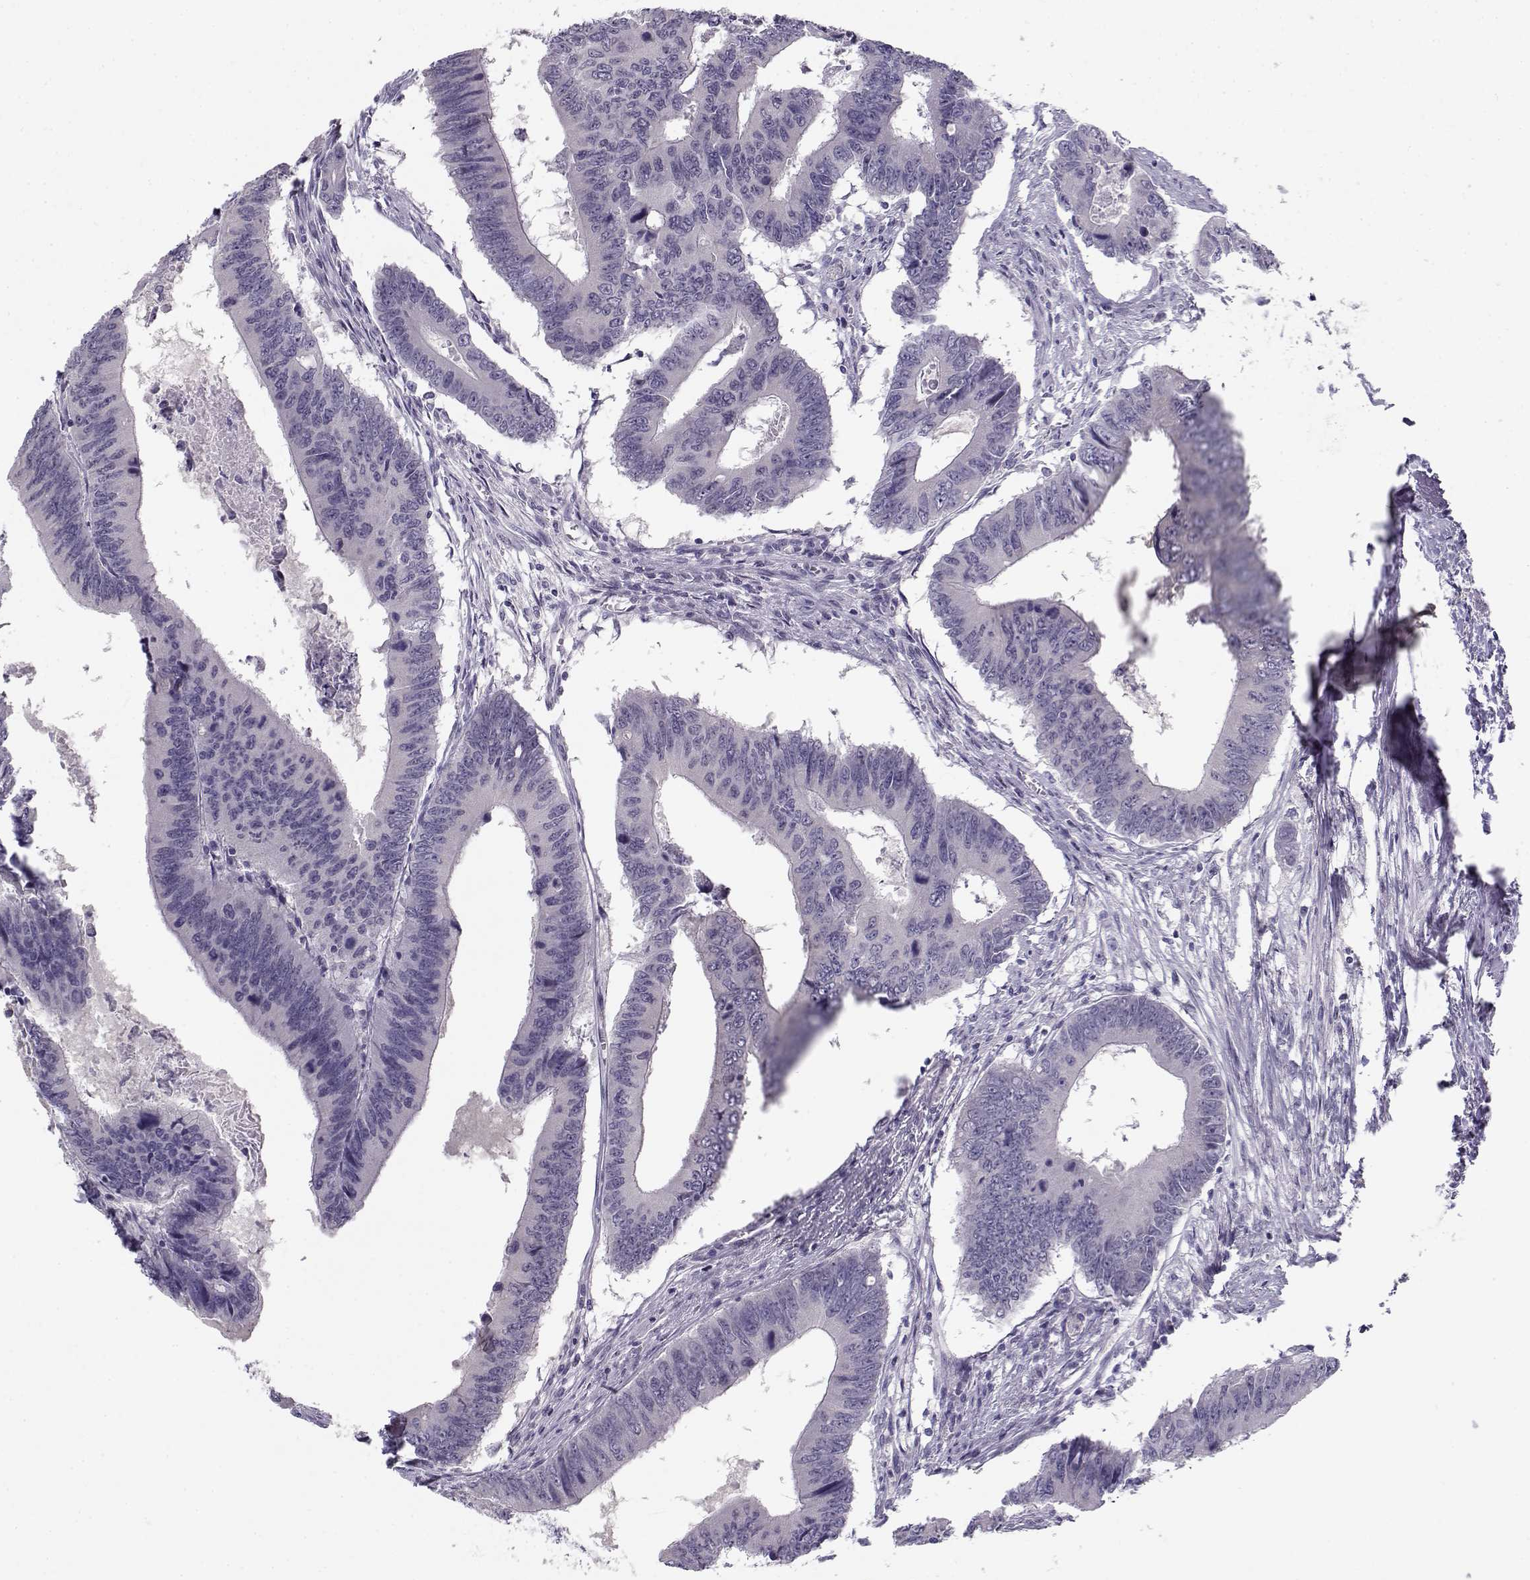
{"staining": {"intensity": "negative", "quantity": "none", "location": "none"}, "tissue": "colorectal cancer", "cell_type": "Tumor cells", "image_type": "cancer", "snomed": [{"axis": "morphology", "description": "Adenocarcinoma, NOS"}, {"axis": "topography", "description": "Colon"}], "caption": "There is no significant positivity in tumor cells of colorectal cancer.", "gene": "C16orf86", "patient": {"sex": "male", "age": 53}}